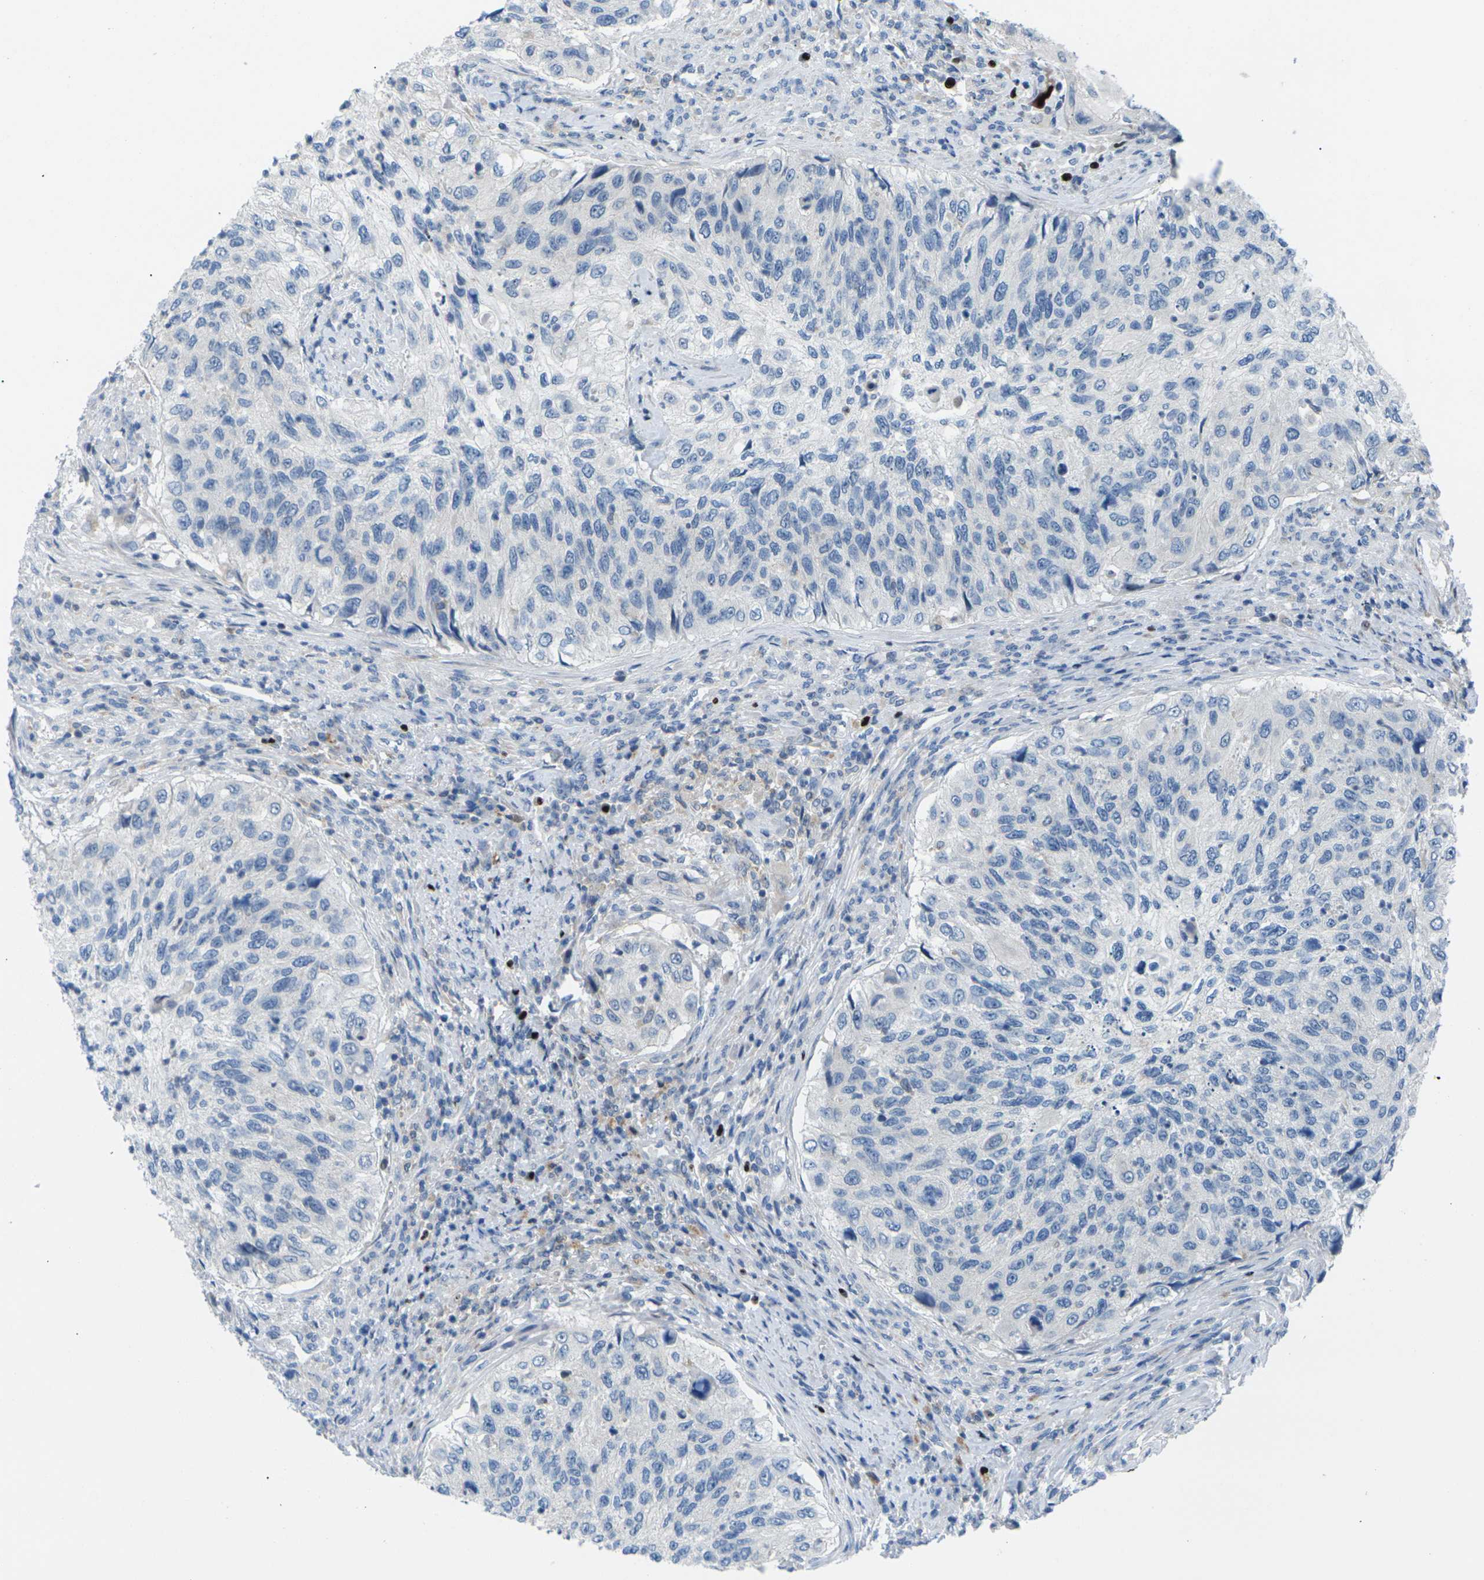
{"staining": {"intensity": "negative", "quantity": "none", "location": "none"}, "tissue": "urothelial cancer", "cell_type": "Tumor cells", "image_type": "cancer", "snomed": [{"axis": "morphology", "description": "Urothelial carcinoma, High grade"}, {"axis": "topography", "description": "Urinary bladder"}], "caption": "Tumor cells are negative for brown protein staining in urothelial carcinoma (high-grade).", "gene": "RPS6KA3", "patient": {"sex": "female", "age": 60}}